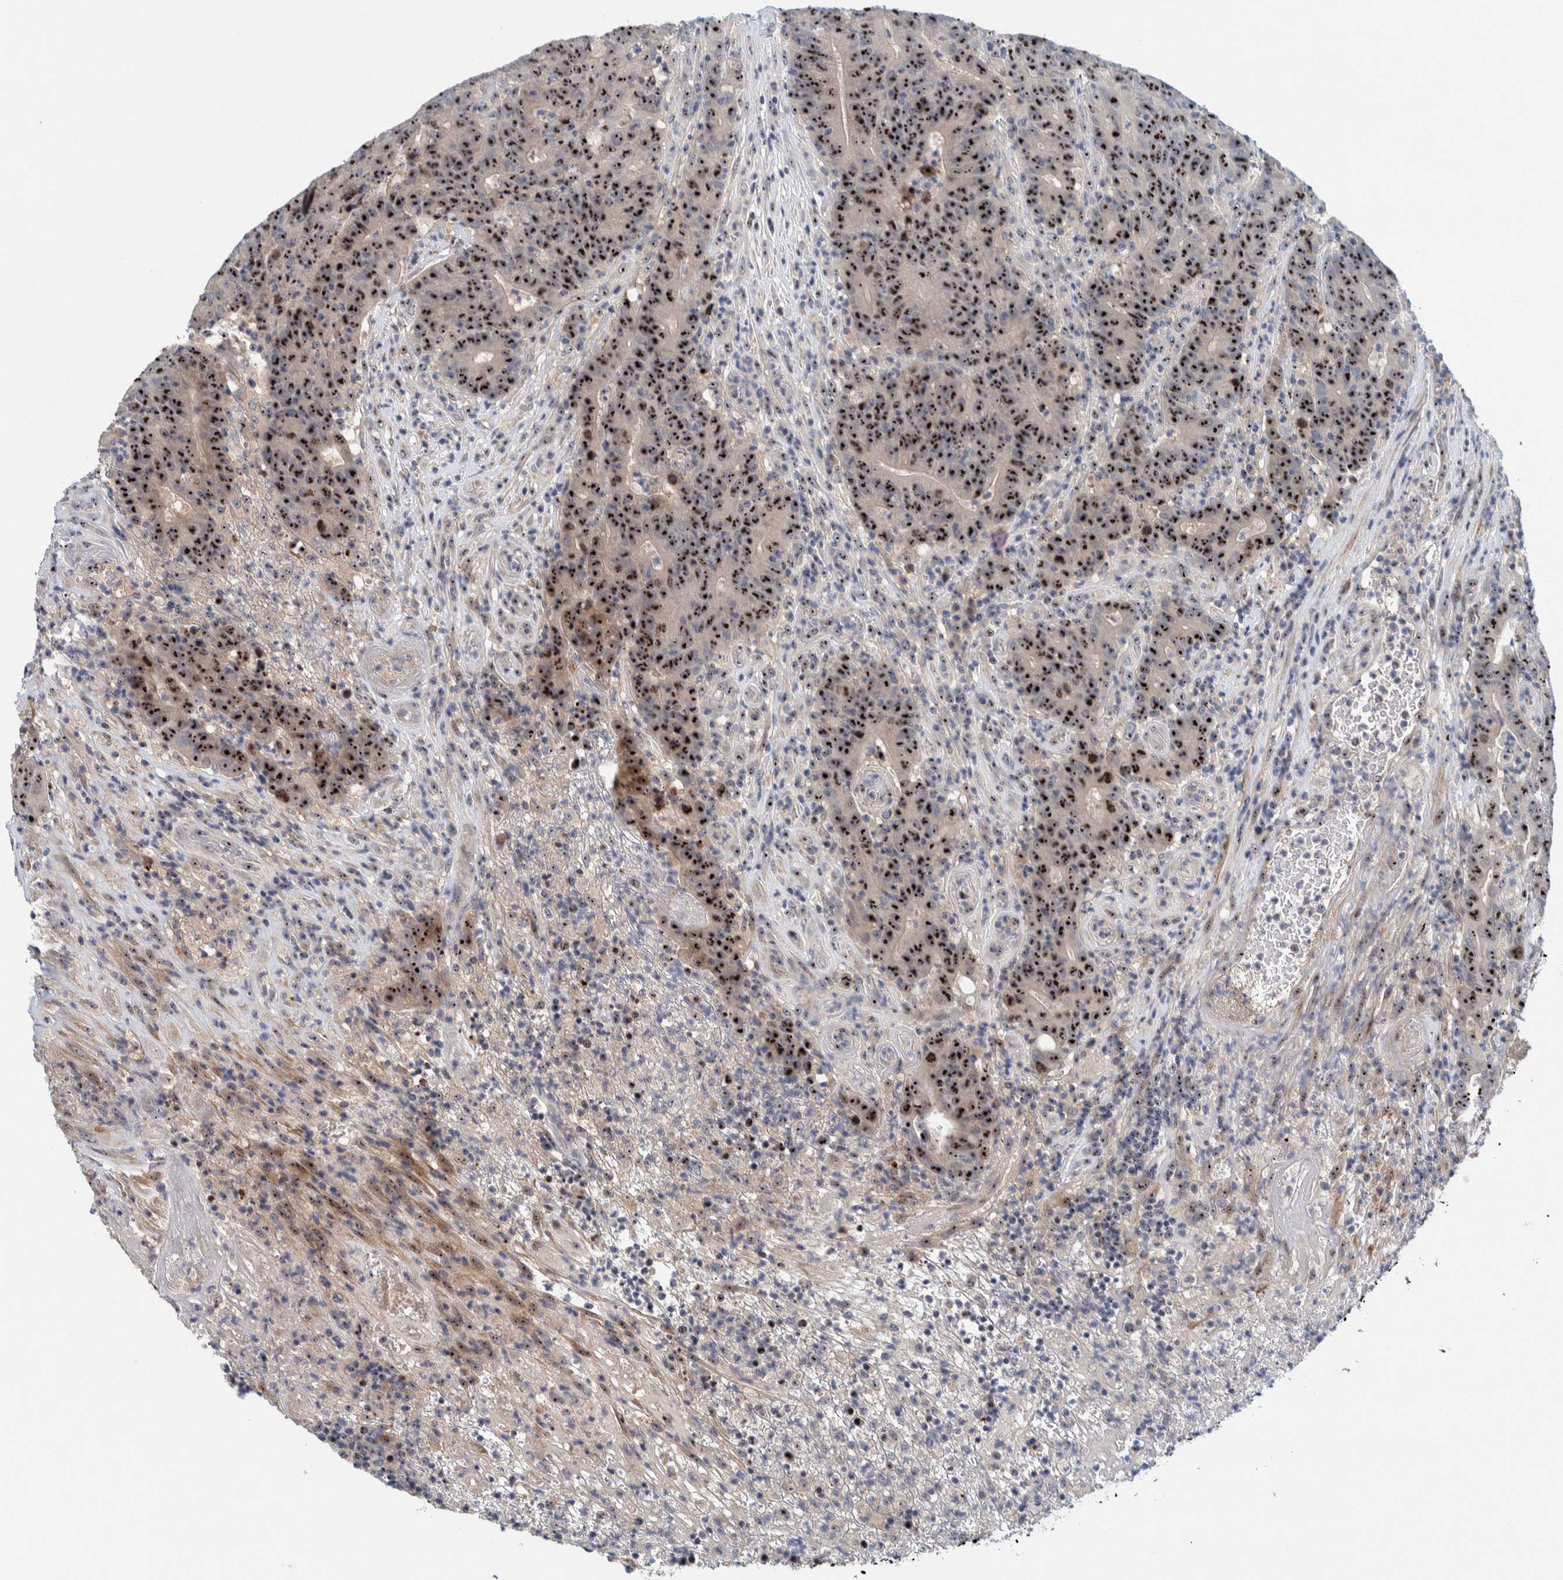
{"staining": {"intensity": "strong", "quantity": ">75%", "location": "cytoplasmic/membranous,nuclear"}, "tissue": "colorectal cancer", "cell_type": "Tumor cells", "image_type": "cancer", "snomed": [{"axis": "morphology", "description": "Normal tissue, NOS"}, {"axis": "morphology", "description": "Adenocarcinoma, NOS"}, {"axis": "topography", "description": "Colon"}], "caption": "Tumor cells reveal strong cytoplasmic/membranous and nuclear staining in approximately >75% of cells in colorectal adenocarcinoma.", "gene": "NOL11", "patient": {"sex": "female", "age": 75}}